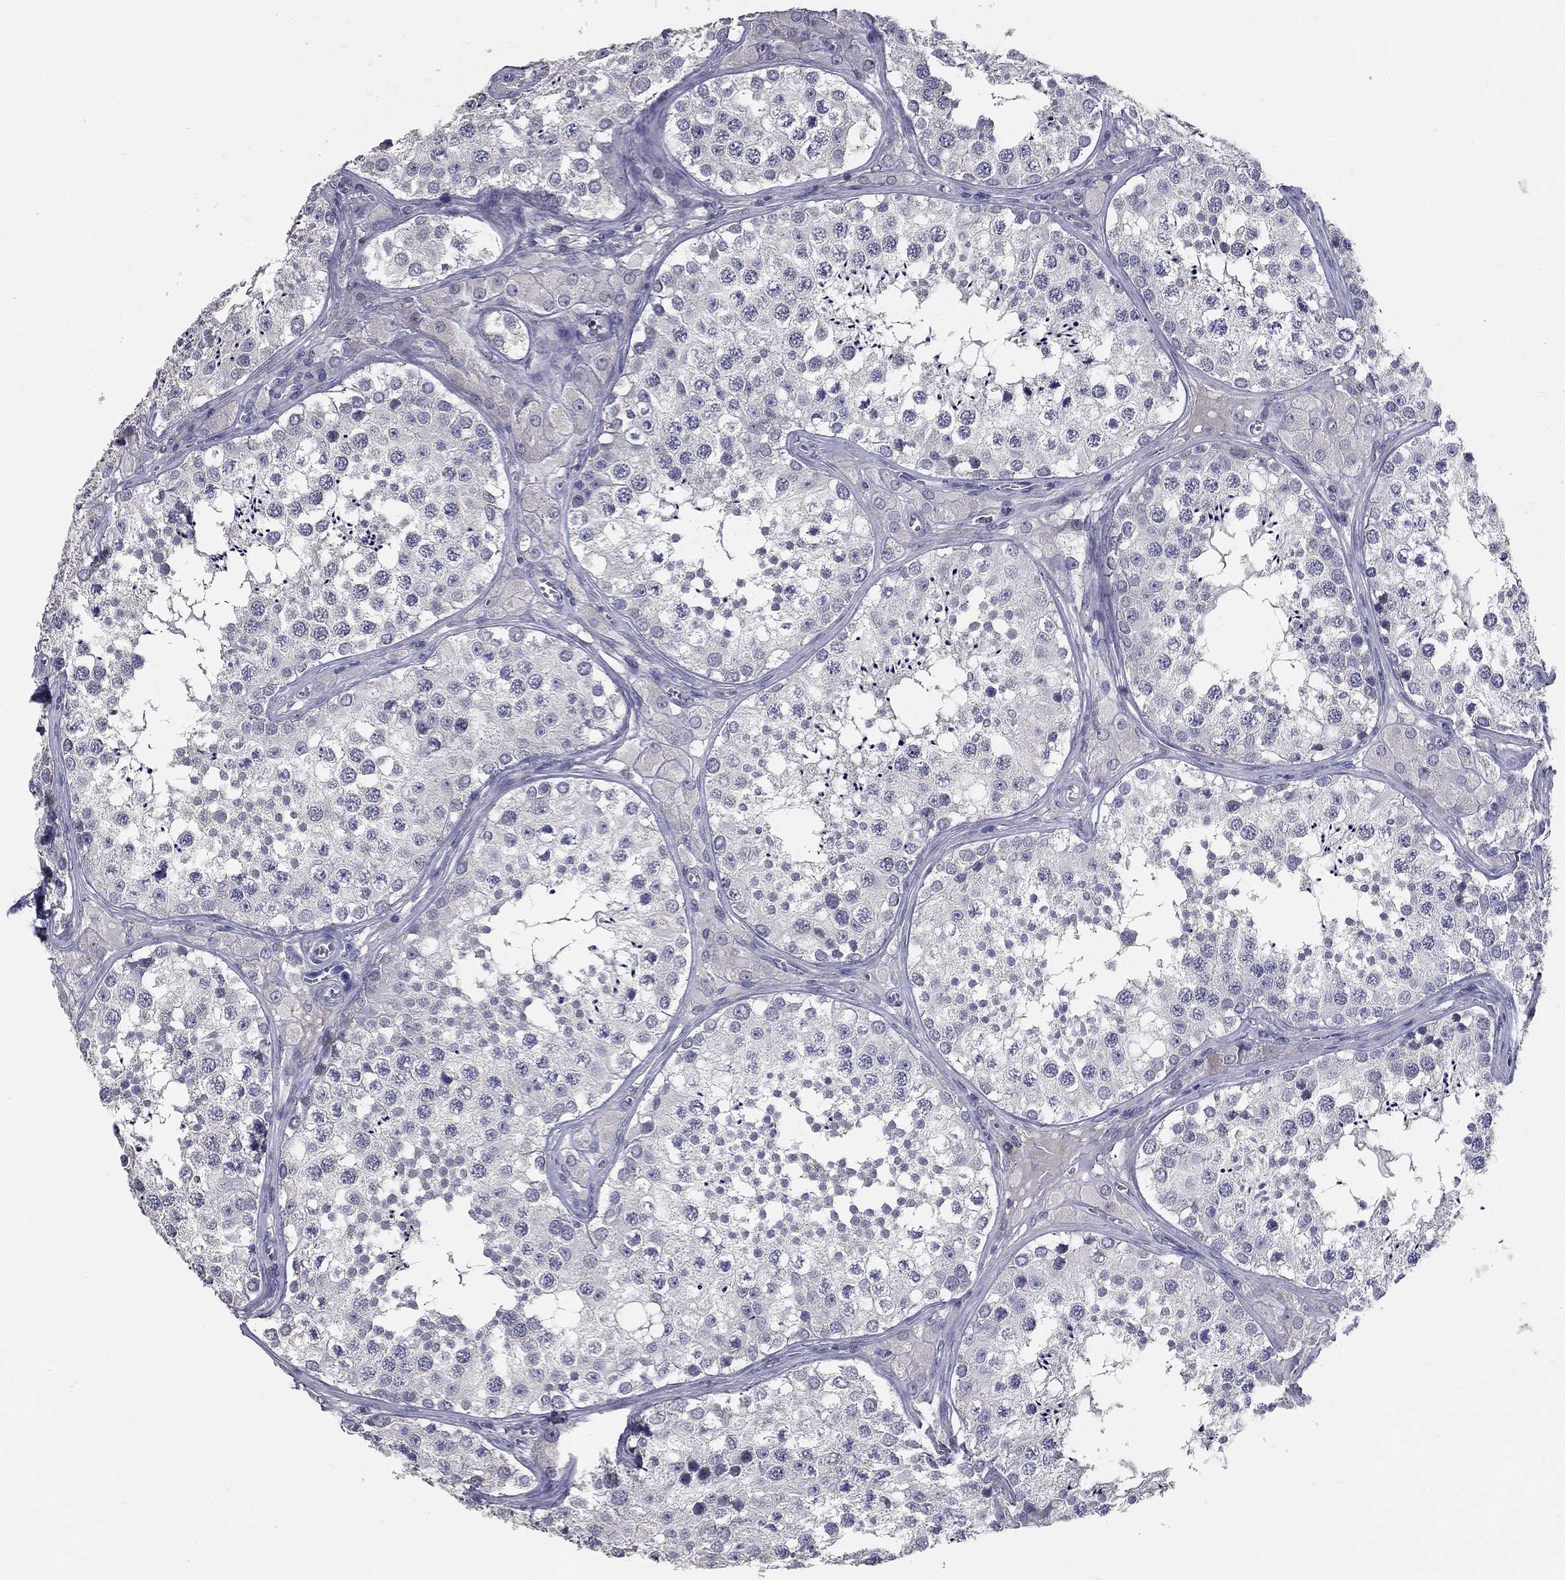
{"staining": {"intensity": "negative", "quantity": "none", "location": "none"}, "tissue": "testis", "cell_type": "Cells in seminiferous ducts", "image_type": "normal", "snomed": [{"axis": "morphology", "description": "Normal tissue, NOS"}, {"axis": "topography", "description": "Testis"}], "caption": "This is a histopathology image of immunohistochemistry staining of benign testis, which shows no expression in cells in seminiferous ducts. (Stains: DAB (3,3'-diaminobenzidine) immunohistochemistry with hematoxylin counter stain, Microscopy: brightfield microscopy at high magnification).", "gene": "CD274", "patient": {"sex": "male", "age": 34}}